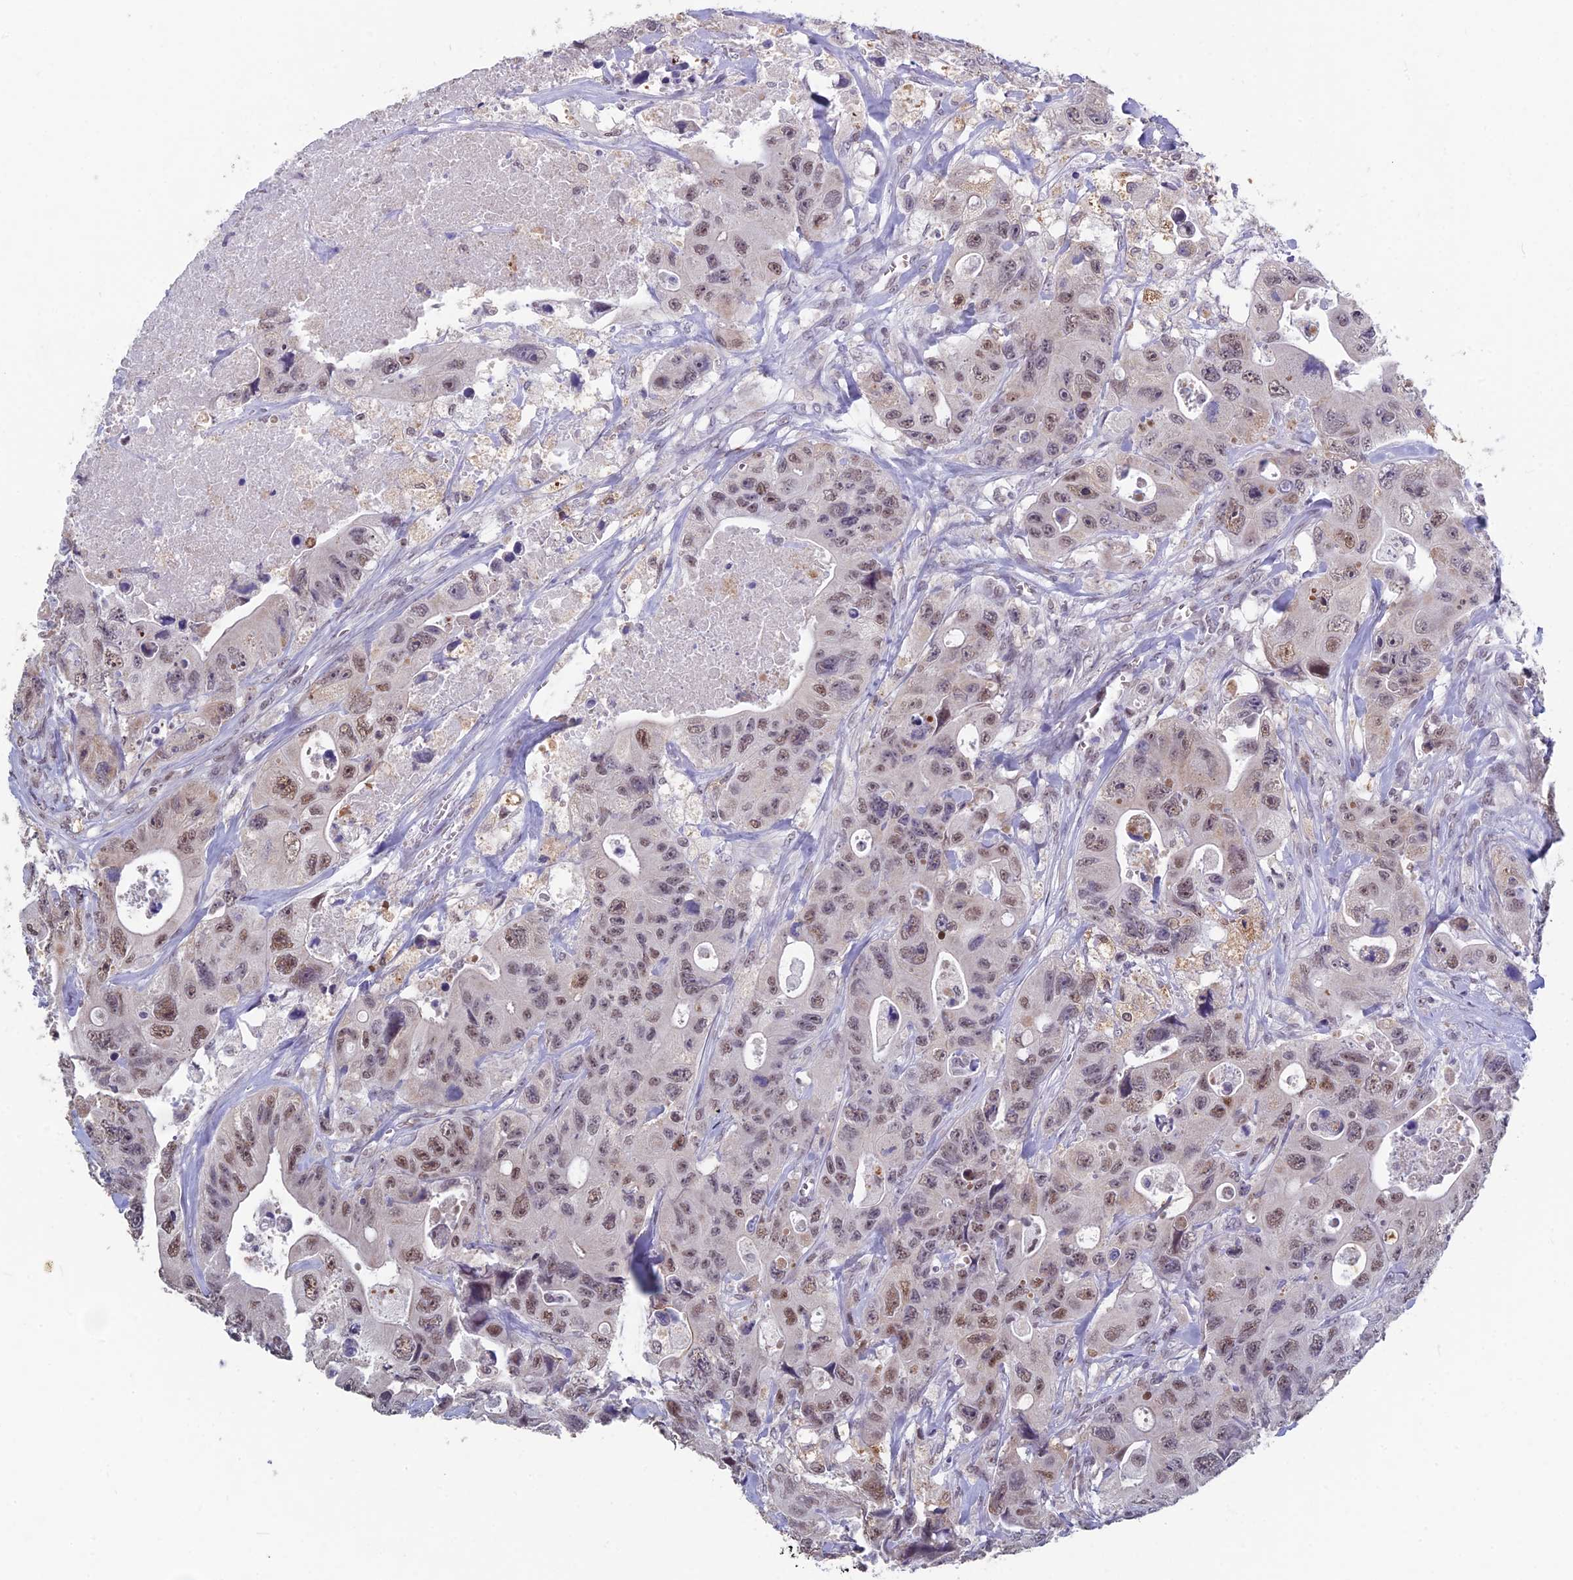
{"staining": {"intensity": "moderate", "quantity": "25%-75%", "location": "nuclear"}, "tissue": "colorectal cancer", "cell_type": "Tumor cells", "image_type": "cancer", "snomed": [{"axis": "morphology", "description": "Adenocarcinoma, NOS"}, {"axis": "topography", "description": "Colon"}], "caption": "Colorectal cancer (adenocarcinoma) stained for a protein (brown) reveals moderate nuclear positive expression in approximately 25%-75% of tumor cells.", "gene": "MT-CO3", "patient": {"sex": "female", "age": 46}}